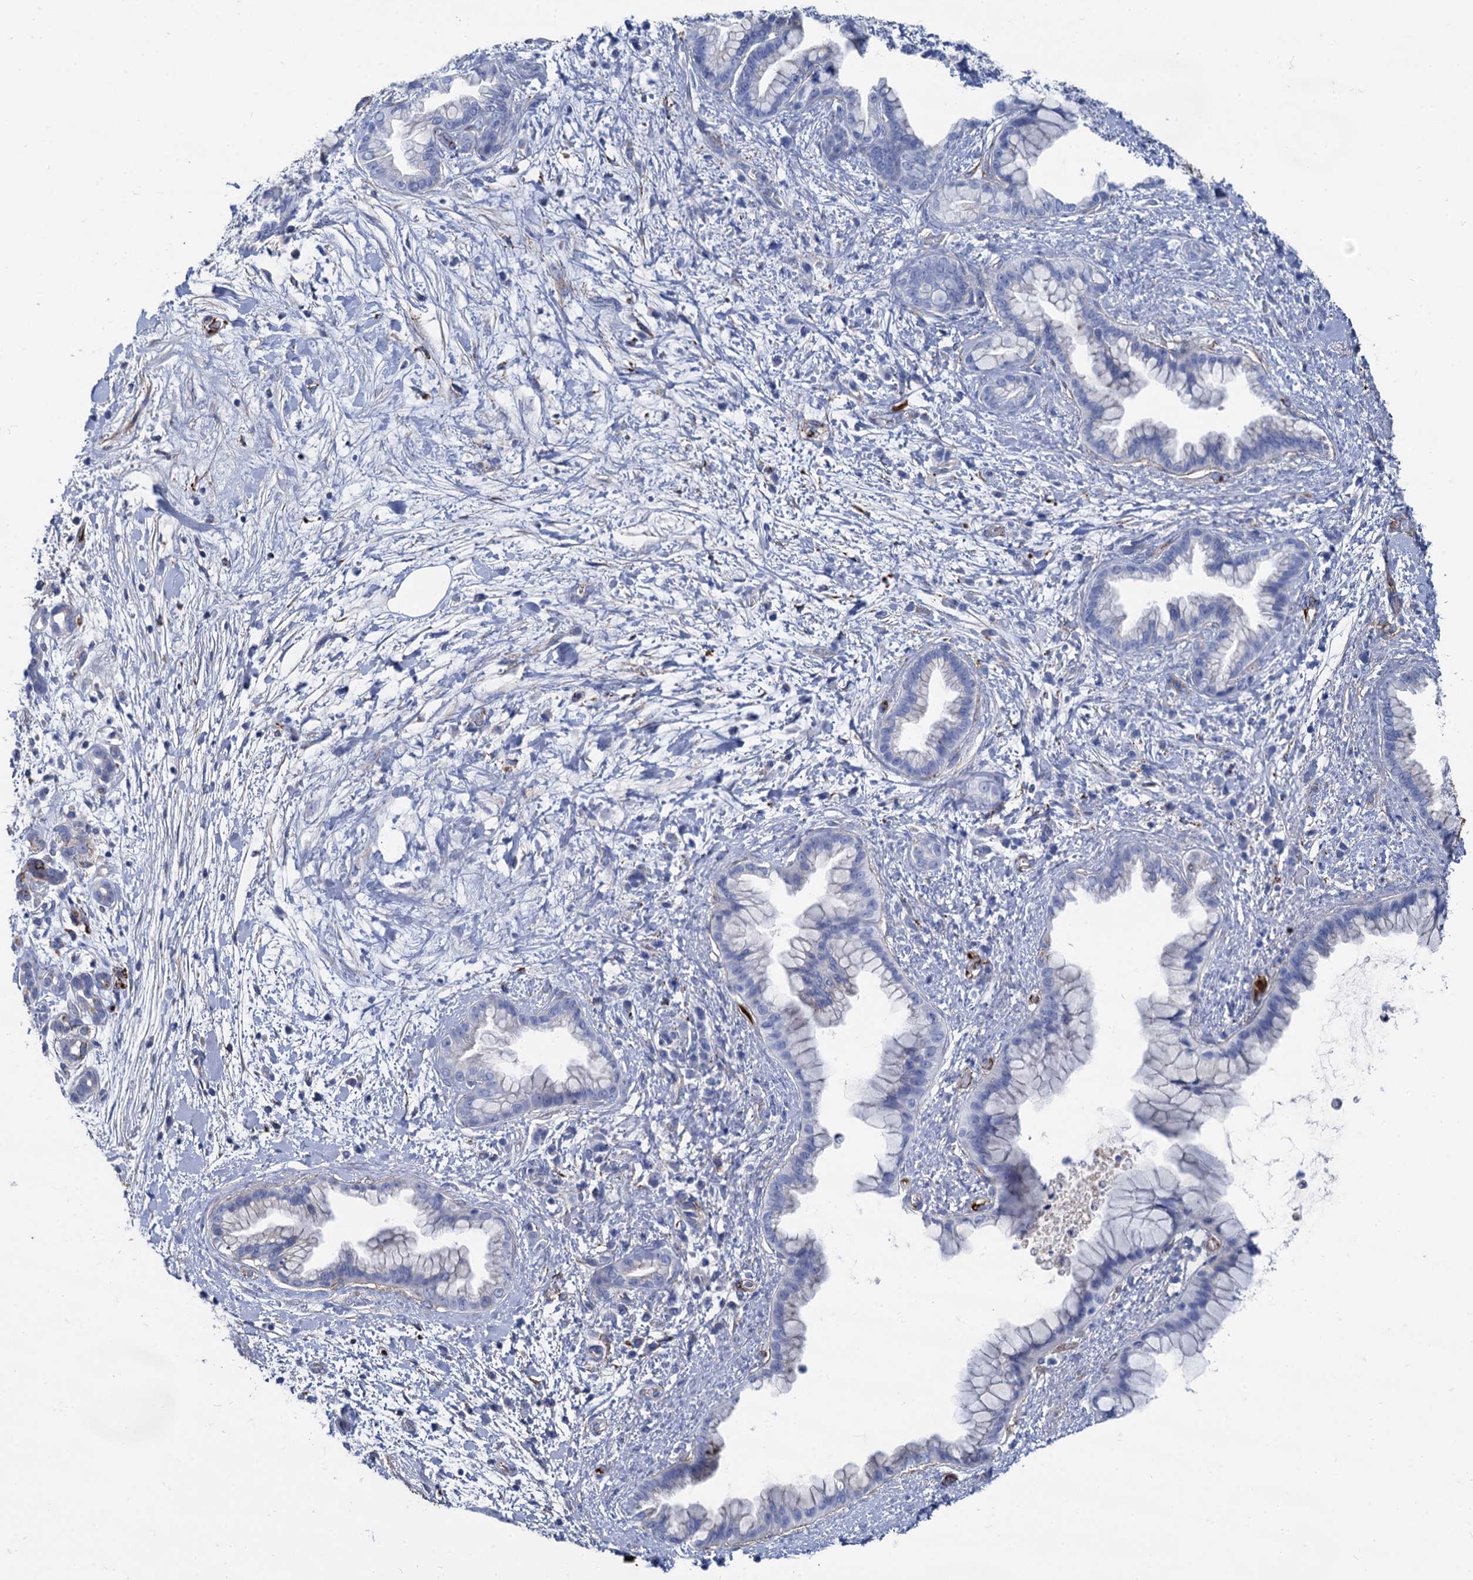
{"staining": {"intensity": "negative", "quantity": "none", "location": "none"}, "tissue": "pancreatic cancer", "cell_type": "Tumor cells", "image_type": "cancer", "snomed": [{"axis": "morphology", "description": "Adenocarcinoma, NOS"}, {"axis": "topography", "description": "Pancreas"}], "caption": "DAB (3,3'-diaminobenzidine) immunohistochemical staining of human pancreatic cancer (adenocarcinoma) shows no significant positivity in tumor cells.", "gene": "APOD", "patient": {"sex": "female", "age": 78}}